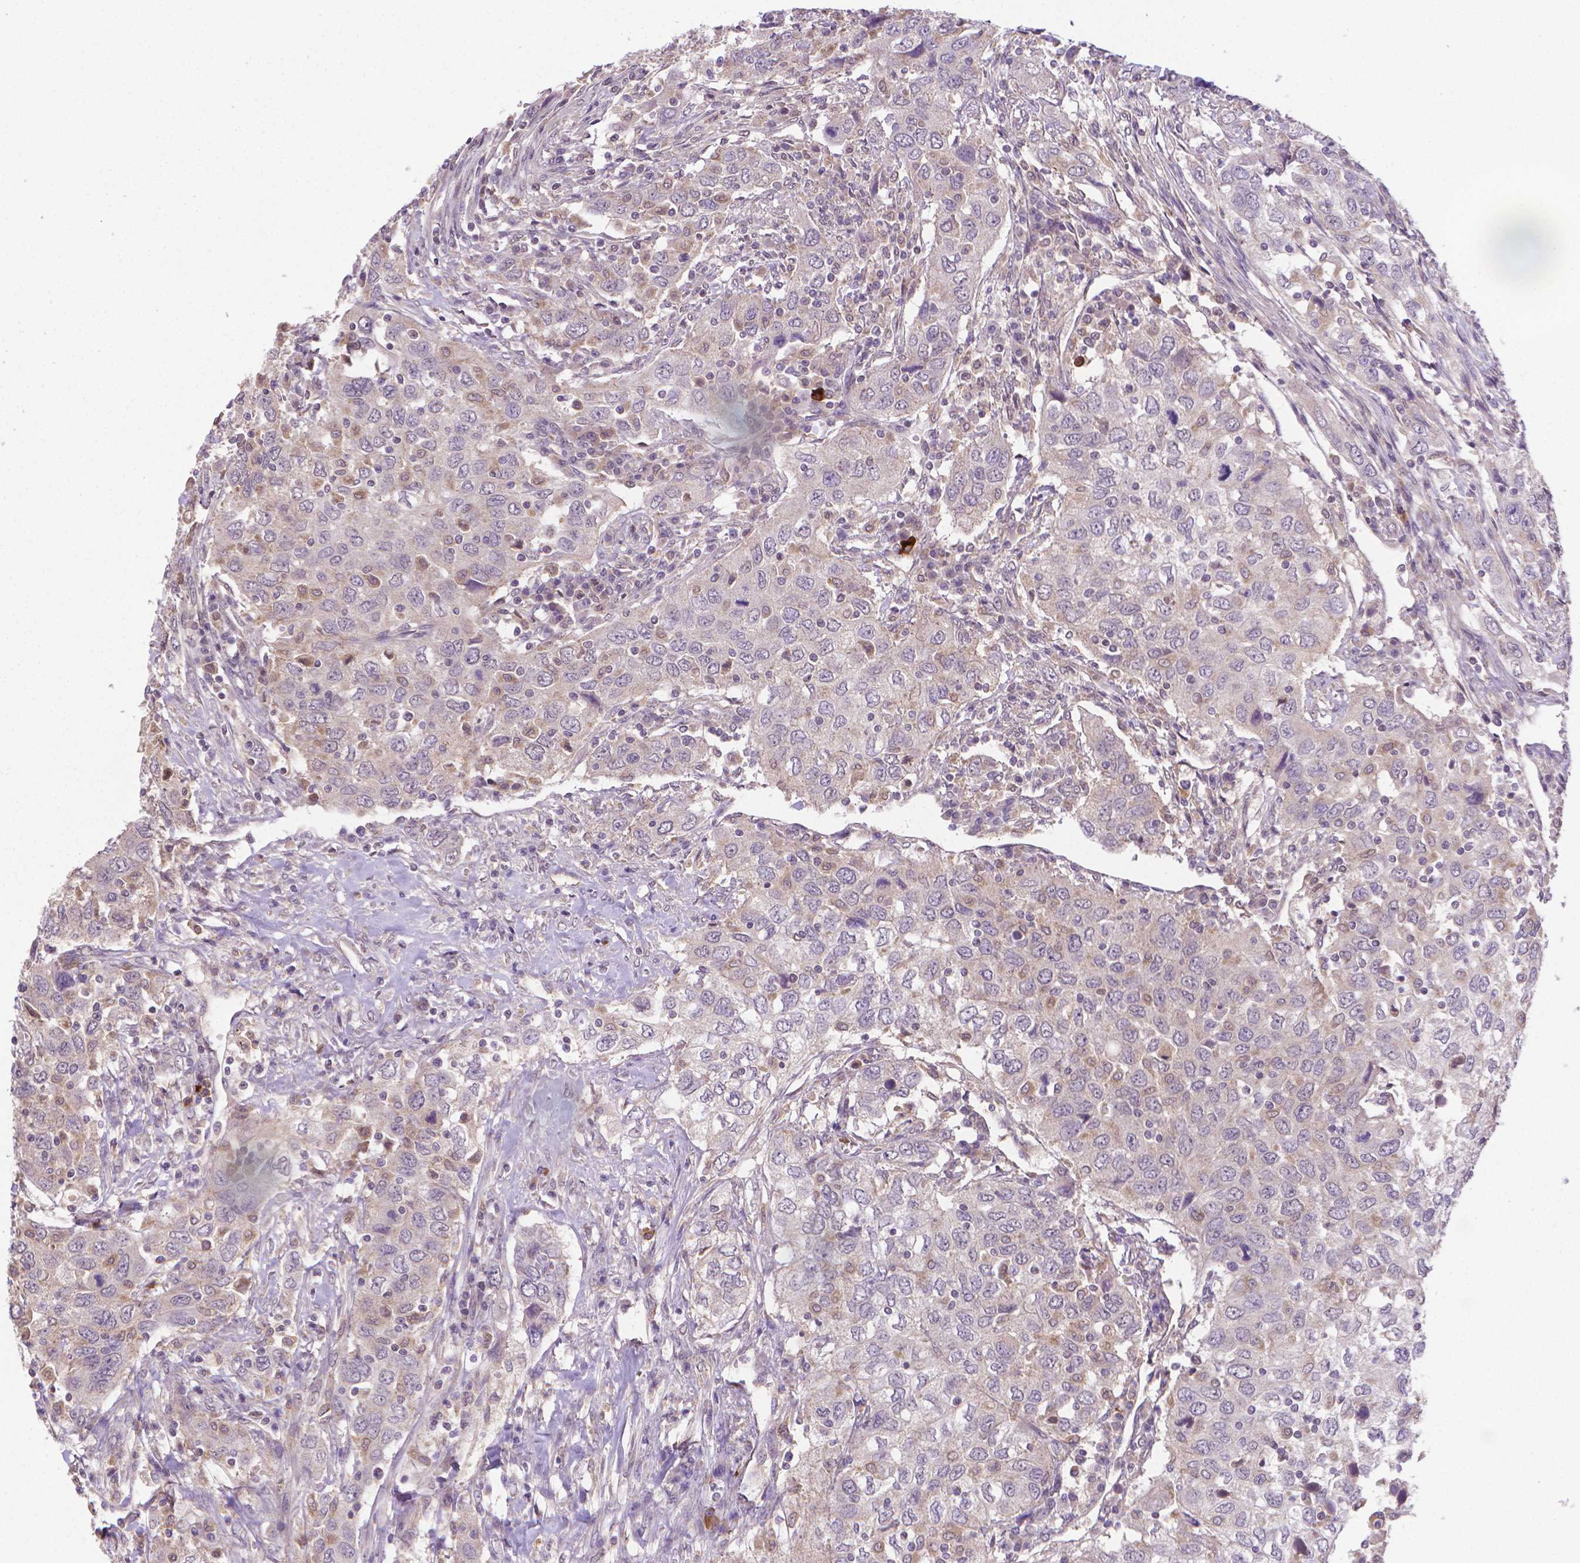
{"staining": {"intensity": "negative", "quantity": "none", "location": "none"}, "tissue": "urothelial cancer", "cell_type": "Tumor cells", "image_type": "cancer", "snomed": [{"axis": "morphology", "description": "Urothelial carcinoma, High grade"}, {"axis": "topography", "description": "Urinary bladder"}], "caption": "High magnification brightfield microscopy of urothelial carcinoma (high-grade) stained with DAB (brown) and counterstained with hematoxylin (blue): tumor cells show no significant staining.", "gene": "GPR63", "patient": {"sex": "male", "age": 76}}